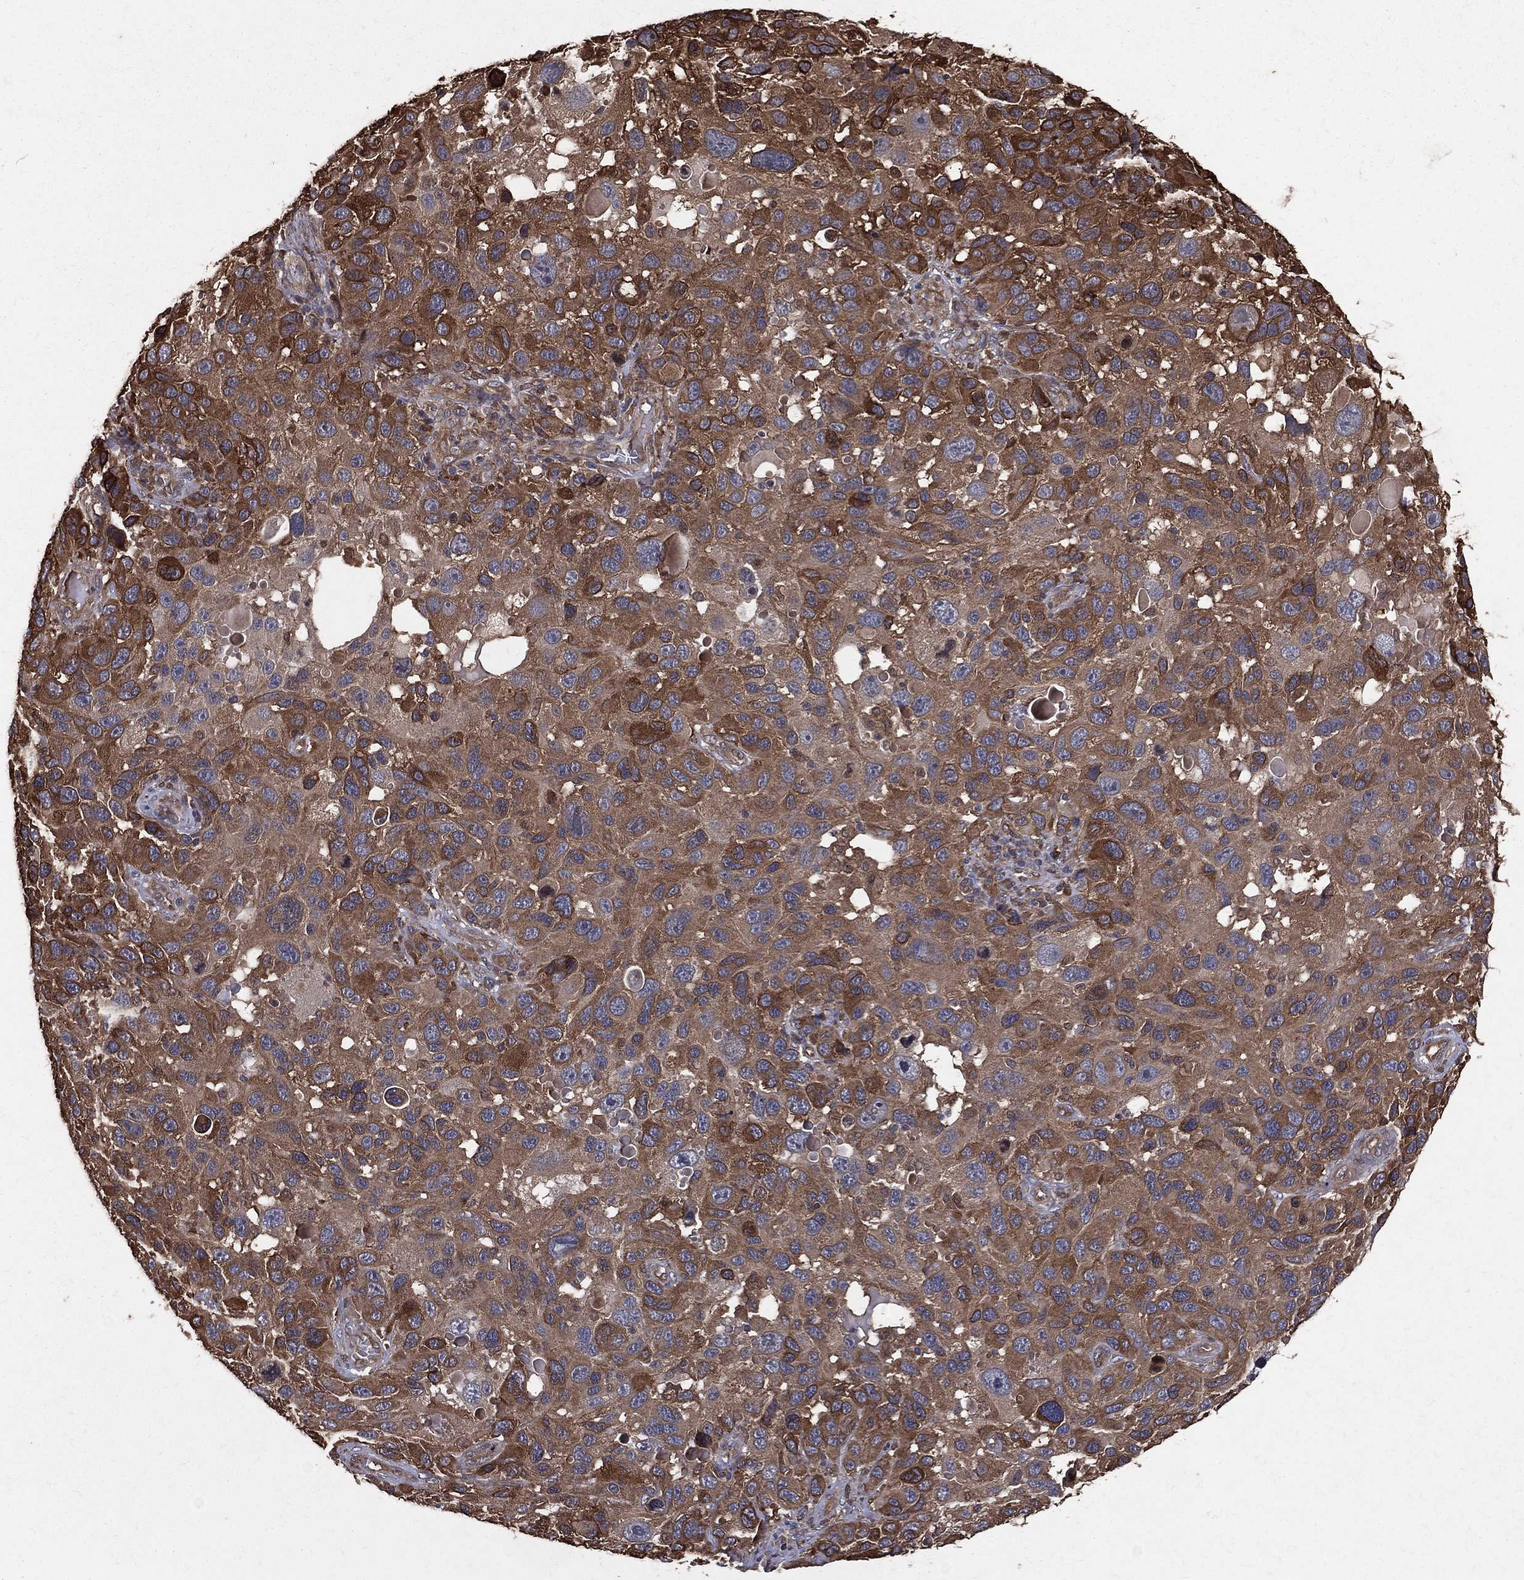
{"staining": {"intensity": "strong", "quantity": "<25%", "location": "cytoplasmic/membranous"}, "tissue": "melanoma", "cell_type": "Tumor cells", "image_type": "cancer", "snomed": [{"axis": "morphology", "description": "Malignant melanoma, NOS"}, {"axis": "topography", "description": "Skin"}], "caption": "This micrograph reveals malignant melanoma stained with immunohistochemistry (IHC) to label a protein in brown. The cytoplasmic/membranous of tumor cells show strong positivity for the protein. Nuclei are counter-stained blue.", "gene": "DPYSL2", "patient": {"sex": "male", "age": 53}}